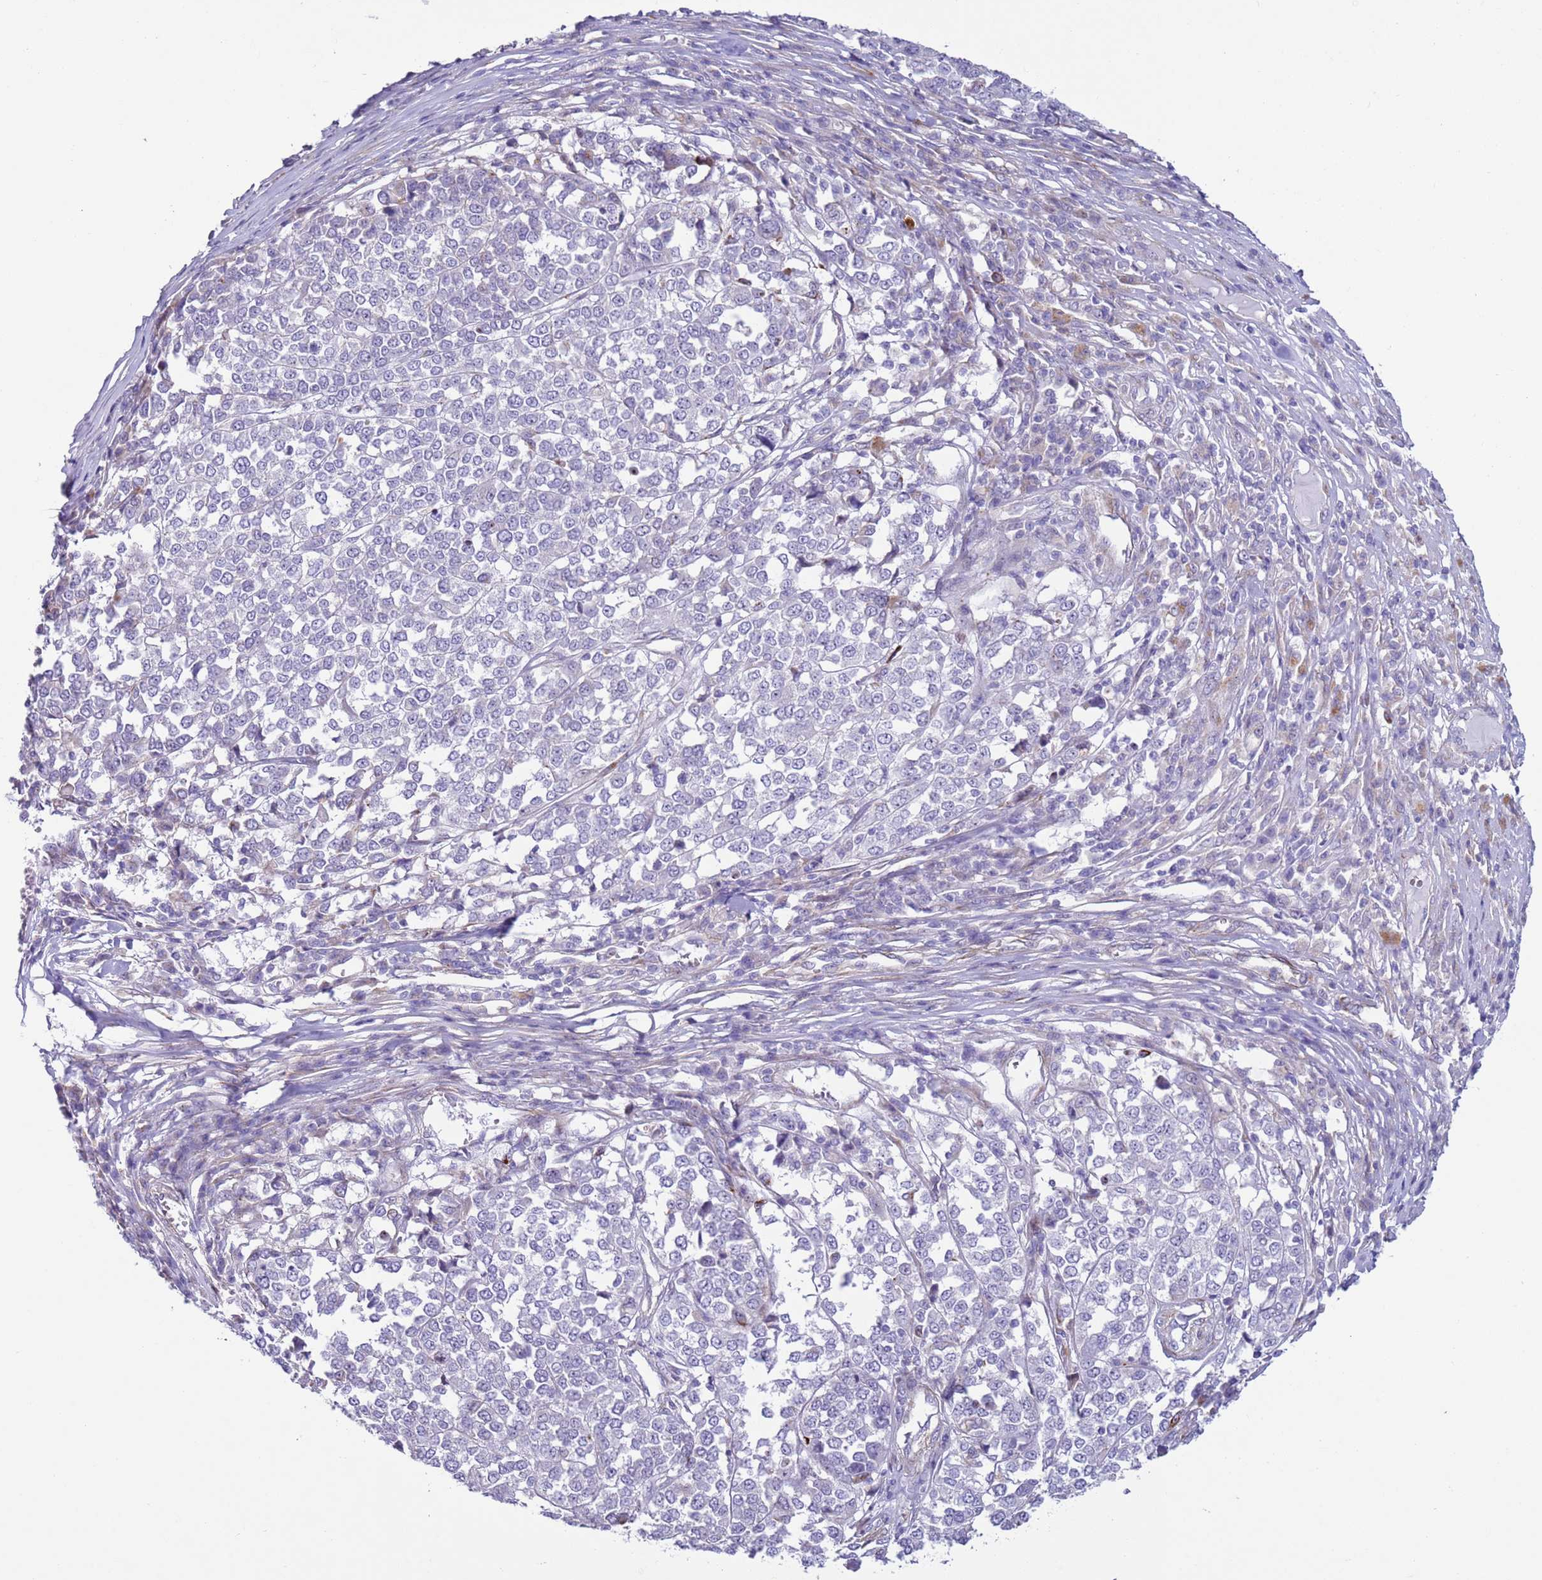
{"staining": {"intensity": "negative", "quantity": "none", "location": "none"}, "tissue": "melanoma", "cell_type": "Tumor cells", "image_type": "cancer", "snomed": [{"axis": "morphology", "description": "Malignant melanoma, Metastatic site"}, {"axis": "topography", "description": "Lymph node"}], "caption": "Tumor cells are negative for protein expression in human melanoma.", "gene": "HEATR1", "patient": {"sex": "male", "age": 44}}